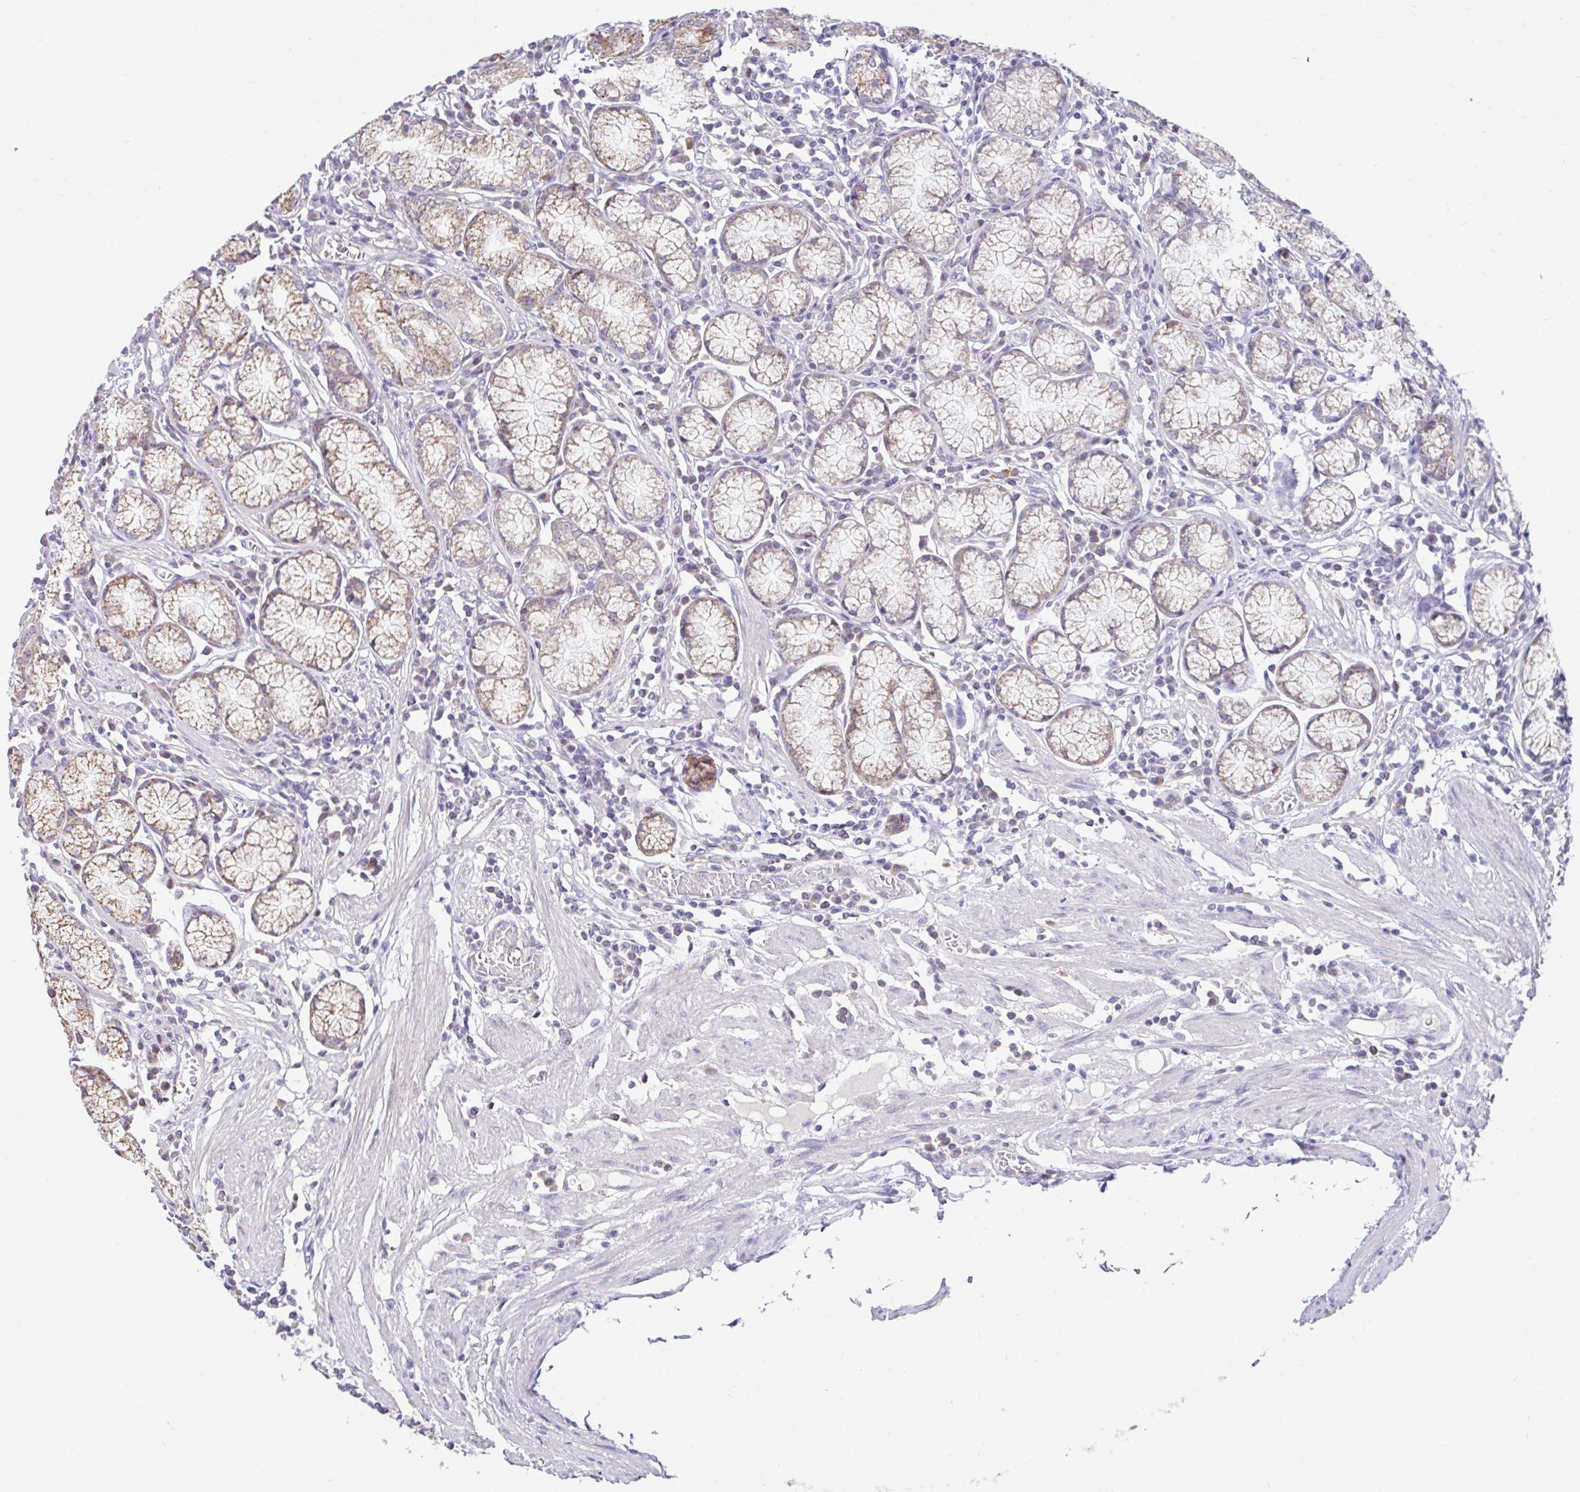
{"staining": {"intensity": "weak", "quantity": "25%-75%", "location": "cytoplasmic/membranous"}, "tissue": "stomach", "cell_type": "Glandular cells", "image_type": "normal", "snomed": [{"axis": "morphology", "description": "Normal tissue, NOS"}, {"axis": "topography", "description": "Stomach"}], "caption": "Unremarkable stomach shows weak cytoplasmic/membranous staining in approximately 25%-75% of glandular cells.", "gene": "NT5C1B", "patient": {"sex": "male", "age": 55}}